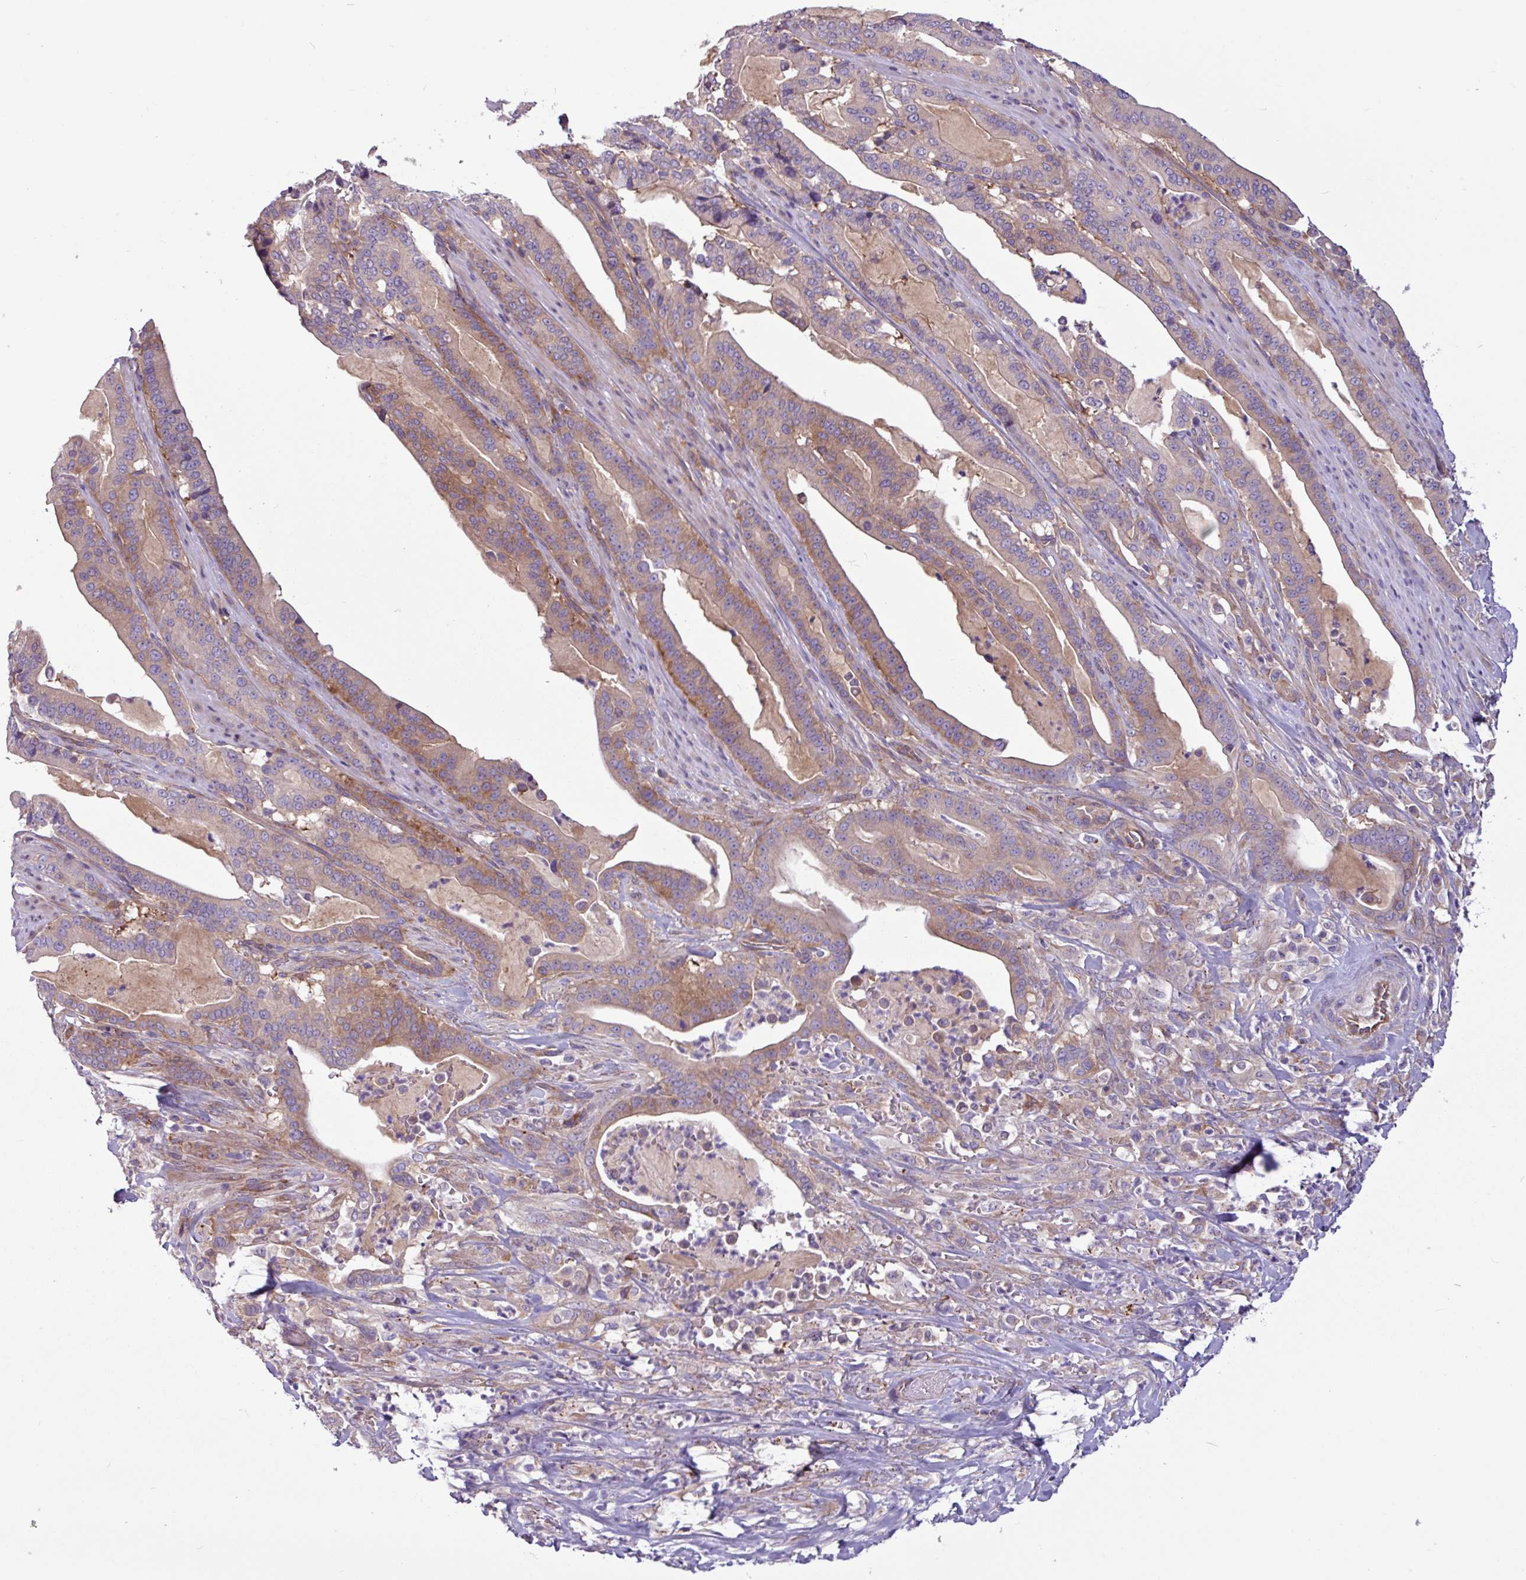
{"staining": {"intensity": "moderate", "quantity": "25%-75%", "location": "cytoplasmic/membranous"}, "tissue": "pancreatic cancer", "cell_type": "Tumor cells", "image_type": "cancer", "snomed": [{"axis": "morphology", "description": "Adenocarcinoma, NOS"}, {"axis": "topography", "description": "Pancreas"}], "caption": "This histopathology image displays adenocarcinoma (pancreatic) stained with immunohistochemistry (IHC) to label a protein in brown. The cytoplasmic/membranous of tumor cells show moderate positivity for the protein. Nuclei are counter-stained blue.", "gene": "MROH2A", "patient": {"sex": "male", "age": 63}}